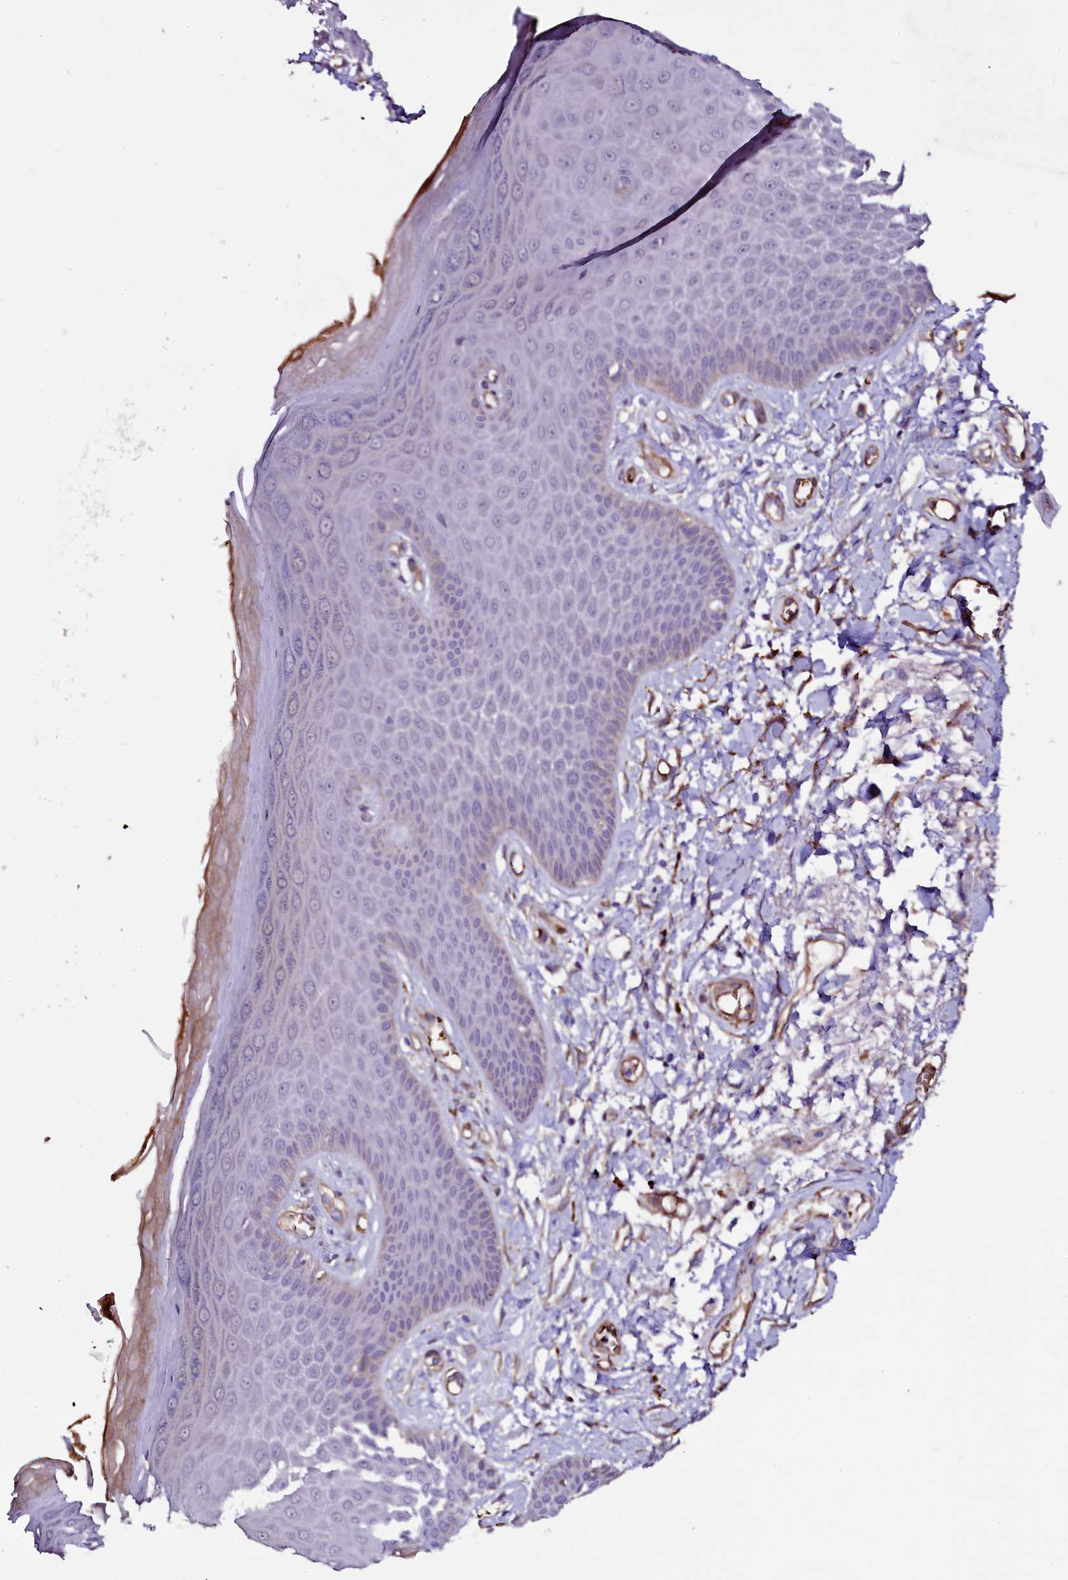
{"staining": {"intensity": "moderate", "quantity": "<25%", "location": "cytoplasmic/membranous"}, "tissue": "skin", "cell_type": "Epidermal cells", "image_type": "normal", "snomed": [{"axis": "morphology", "description": "Normal tissue, NOS"}, {"axis": "topography", "description": "Anal"}], "caption": "A brown stain labels moderate cytoplasmic/membranous expression of a protein in epidermal cells of normal human skin.", "gene": "MEX3C", "patient": {"sex": "male", "age": 78}}